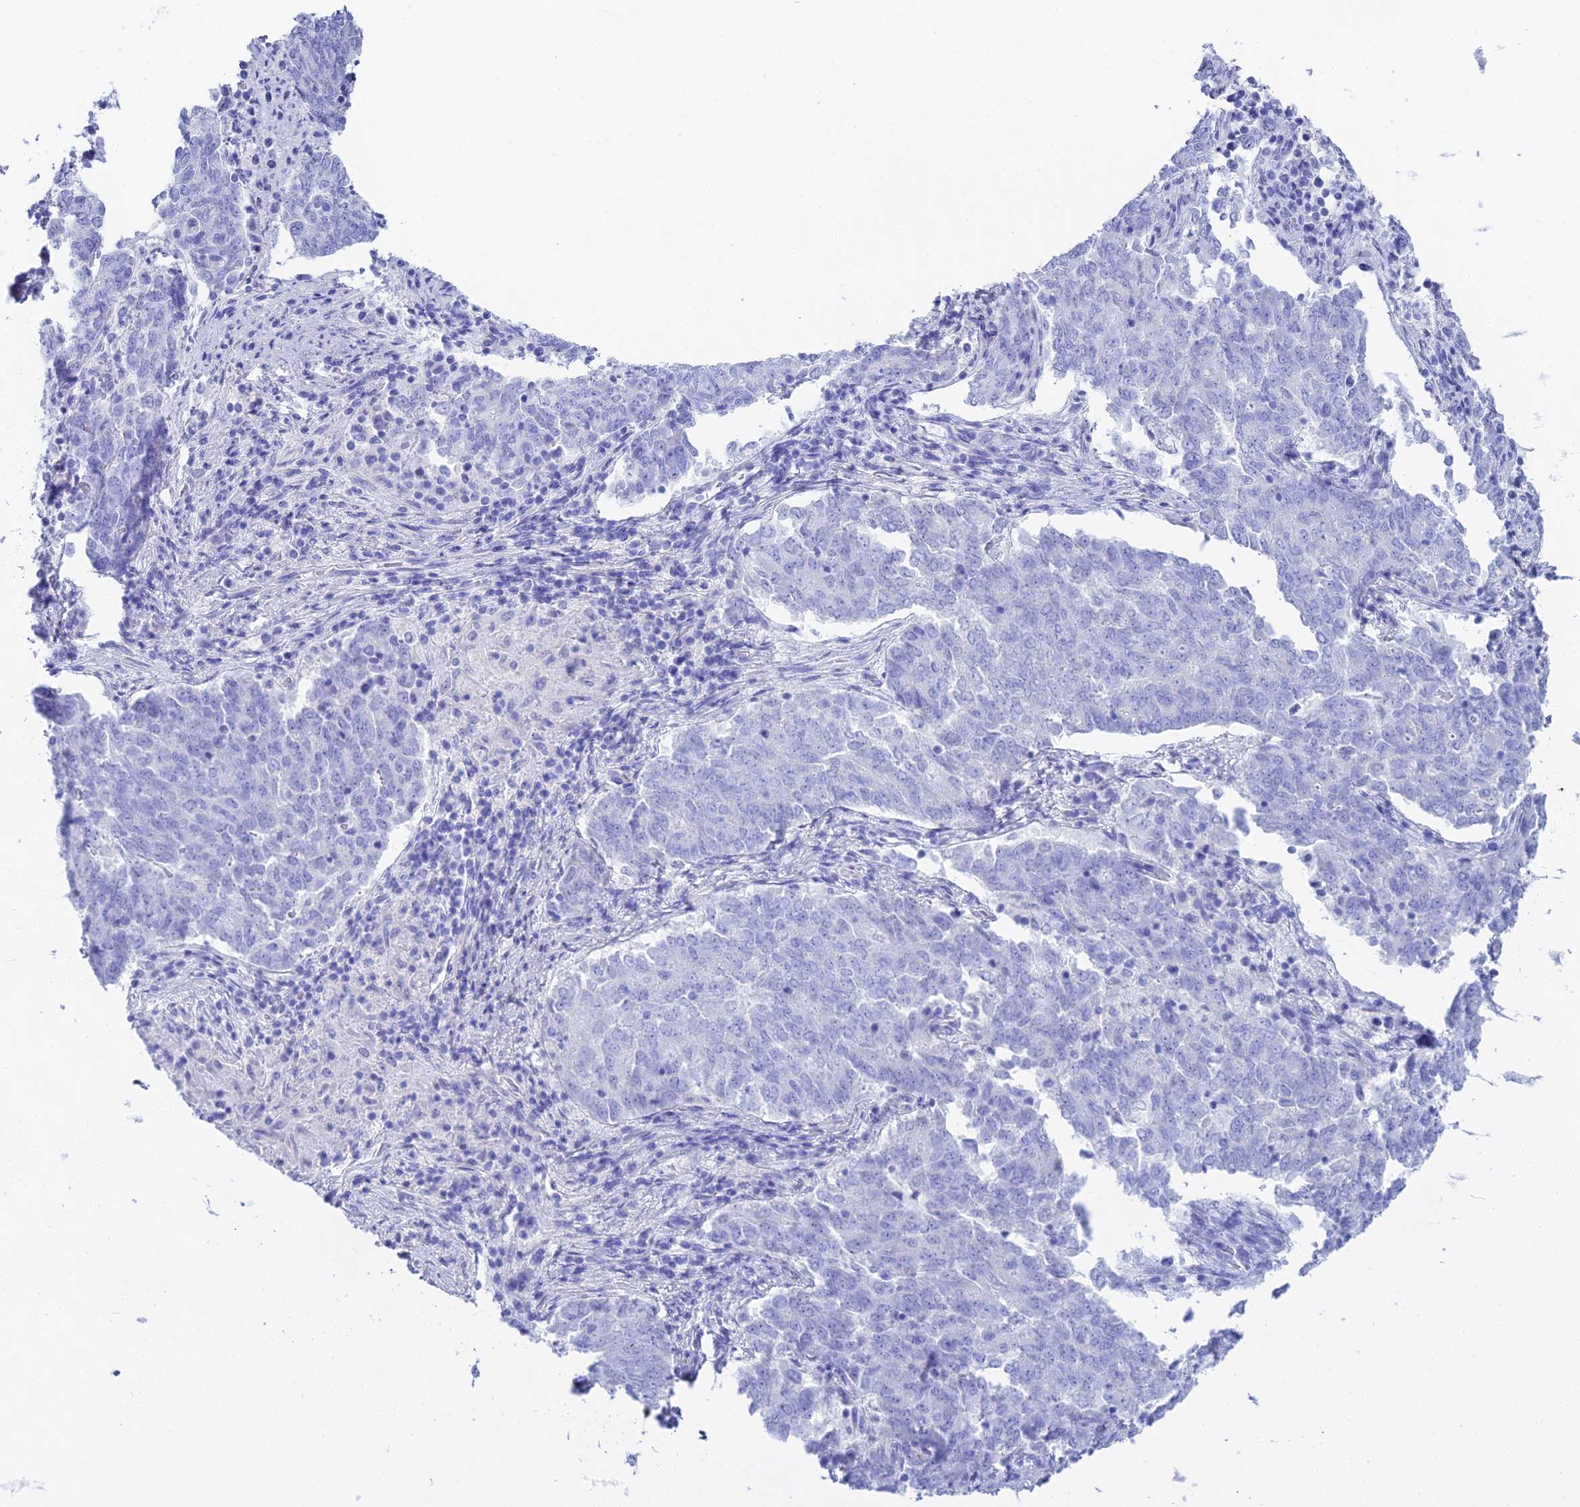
{"staining": {"intensity": "negative", "quantity": "none", "location": "none"}, "tissue": "endometrial cancer", "cell_type": "Tumor cells", "image_type": "cancer", "snomed": [{"axis": "morphology", "description": "Adenocarcinoma, NOS"}, {"axis": "topography", "description": "Endometrium"}], "caption": "Immunohistochemical staining of endometrial cancer (adenocarcinoma) reveals no significant positivity in tumor cells. (DAB (3,3'-diaminobenzidine) immunohistochemistry visualized using brightfield microscopy, high magnification).", "gene": "CGB2", "patient": {"sex": "female", "age": 80}}